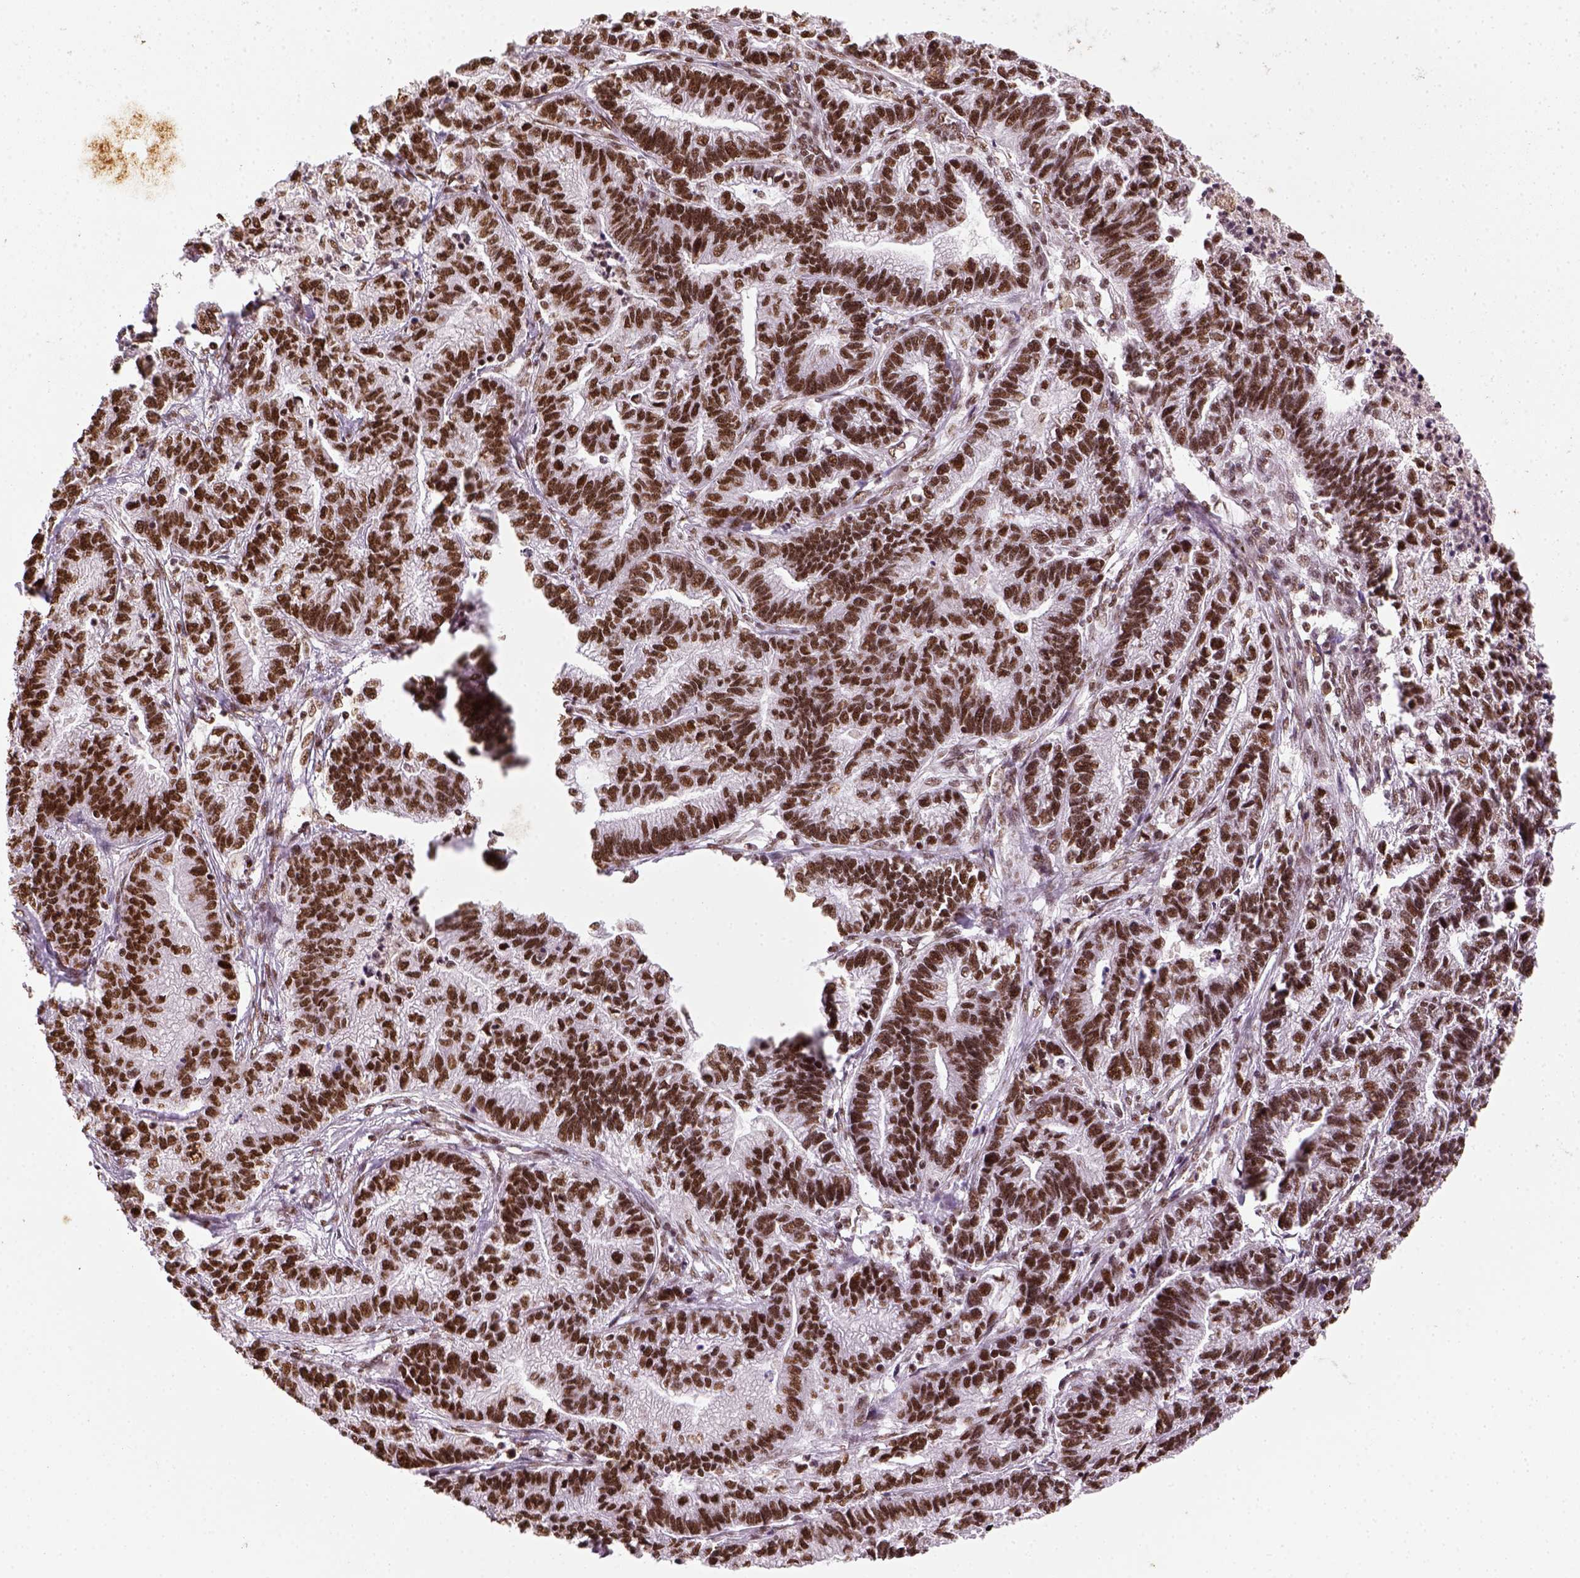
{"staining": {"intensity": "strong", "quantity": ">75%", "location": "nuclear"}, "tissue": "stomach cancer", "cell_type": "Tumor cells", "image_type": "cancer", "snomed": [{"axis": "morphology", "description": "Adenocarcinoma, NOS"}, {"axis": "topography", "description": "Stomach"}], "caption": "An immunohistochemistry (IHC) micrograph of tumor tissue is shown. Protein staining in brown labels strong nuclear positivity in stomach adenocarcinoma within tumor cells.", "gene": "CCAR1", "patient": {"sex": "male", "age": 83}}